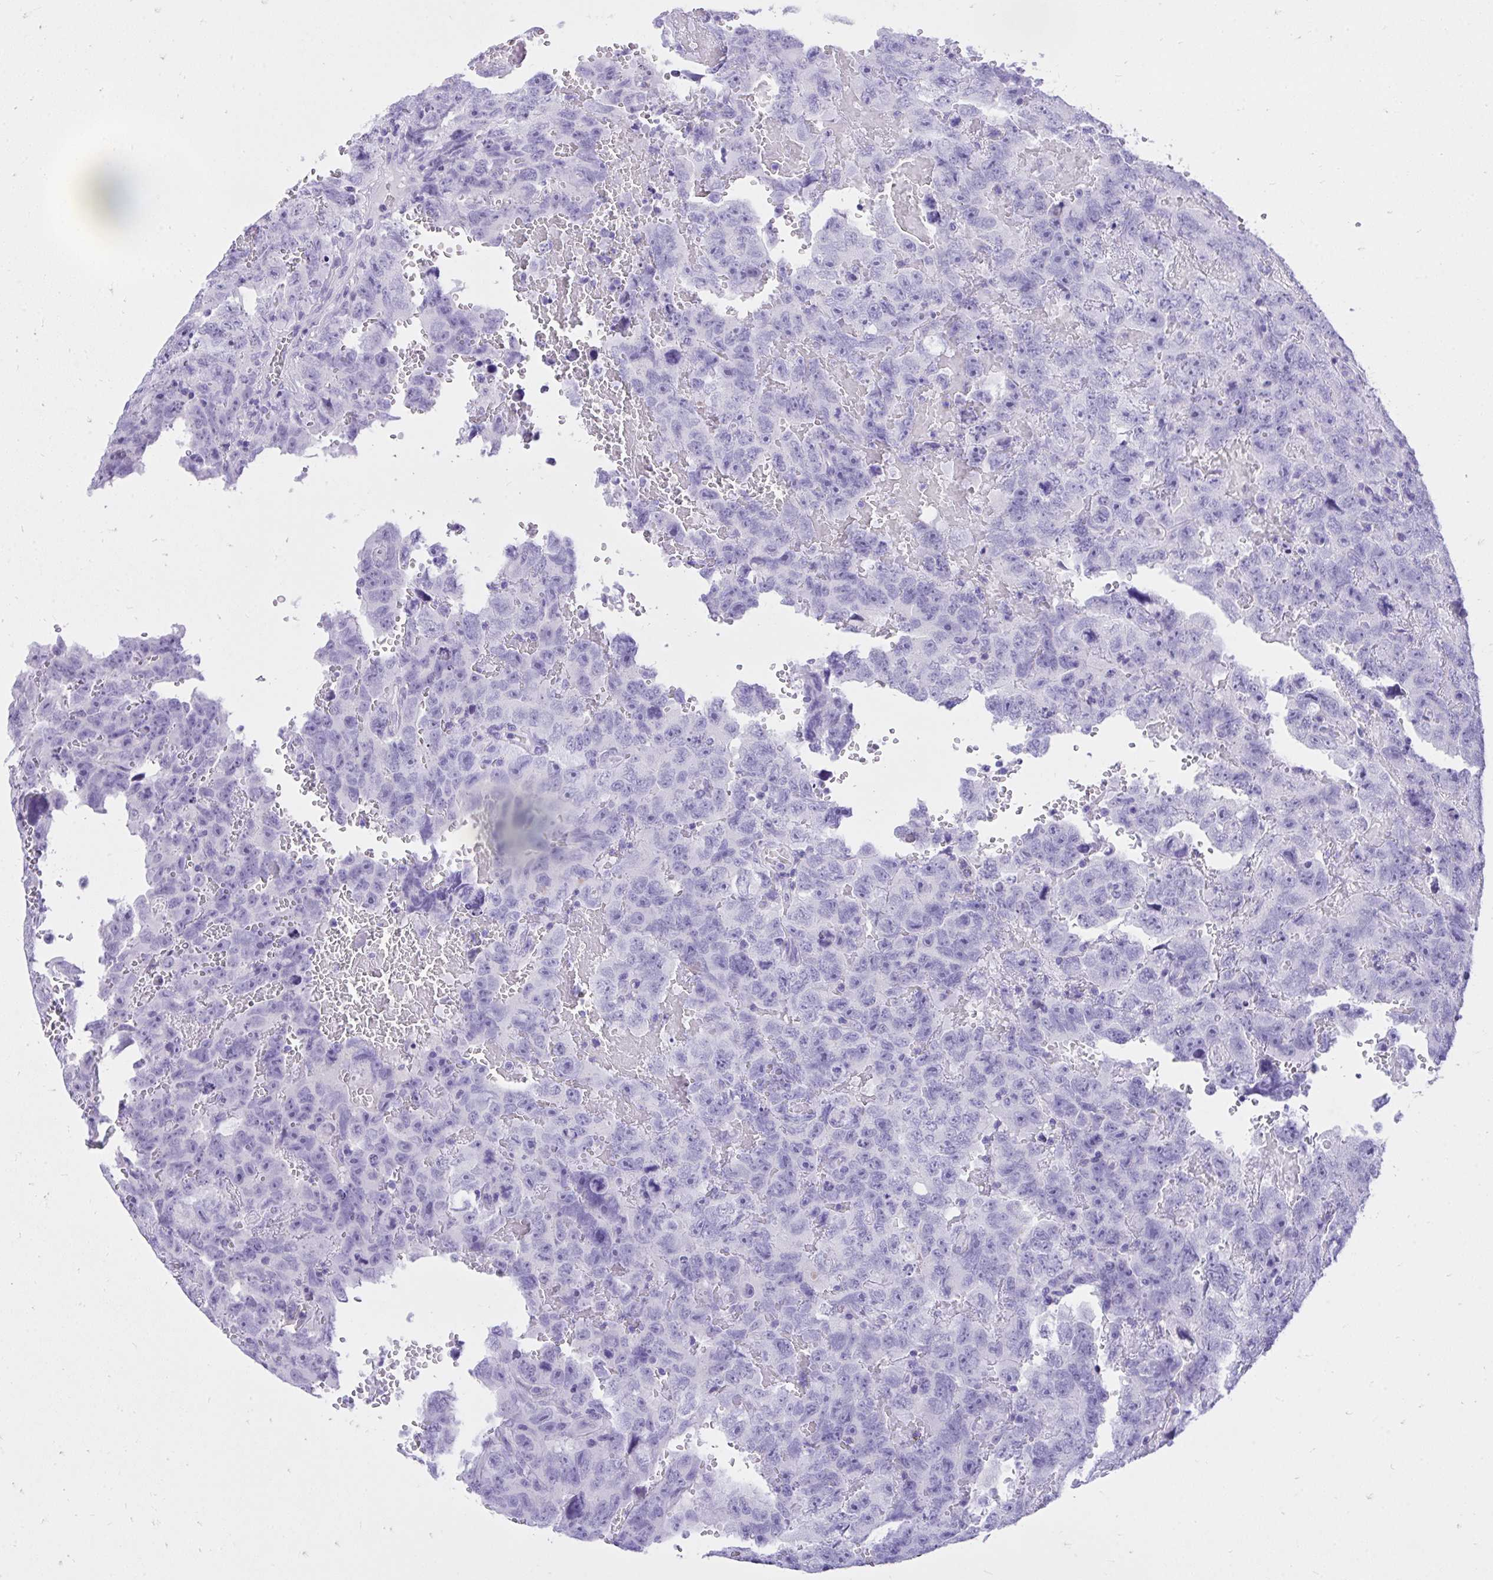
{"staining": {"intensity": "negative", "quantity": "none", "location": "none"}, "tissue": "testis cancer", "cell_type": "Tumor cells", "image_type": "cancer", "snomed": [{"axis": "morphology", "description": "Carcinoma, Embryonal, NOS"}, {"axis": "topography", "description": "Testis"}], "caption": "The micrograph shows no significant expression in tumor cells of testis embryonal carcinoma.", "gene": "KCNN4", "patient": {"sex": "male", "age": 45}}